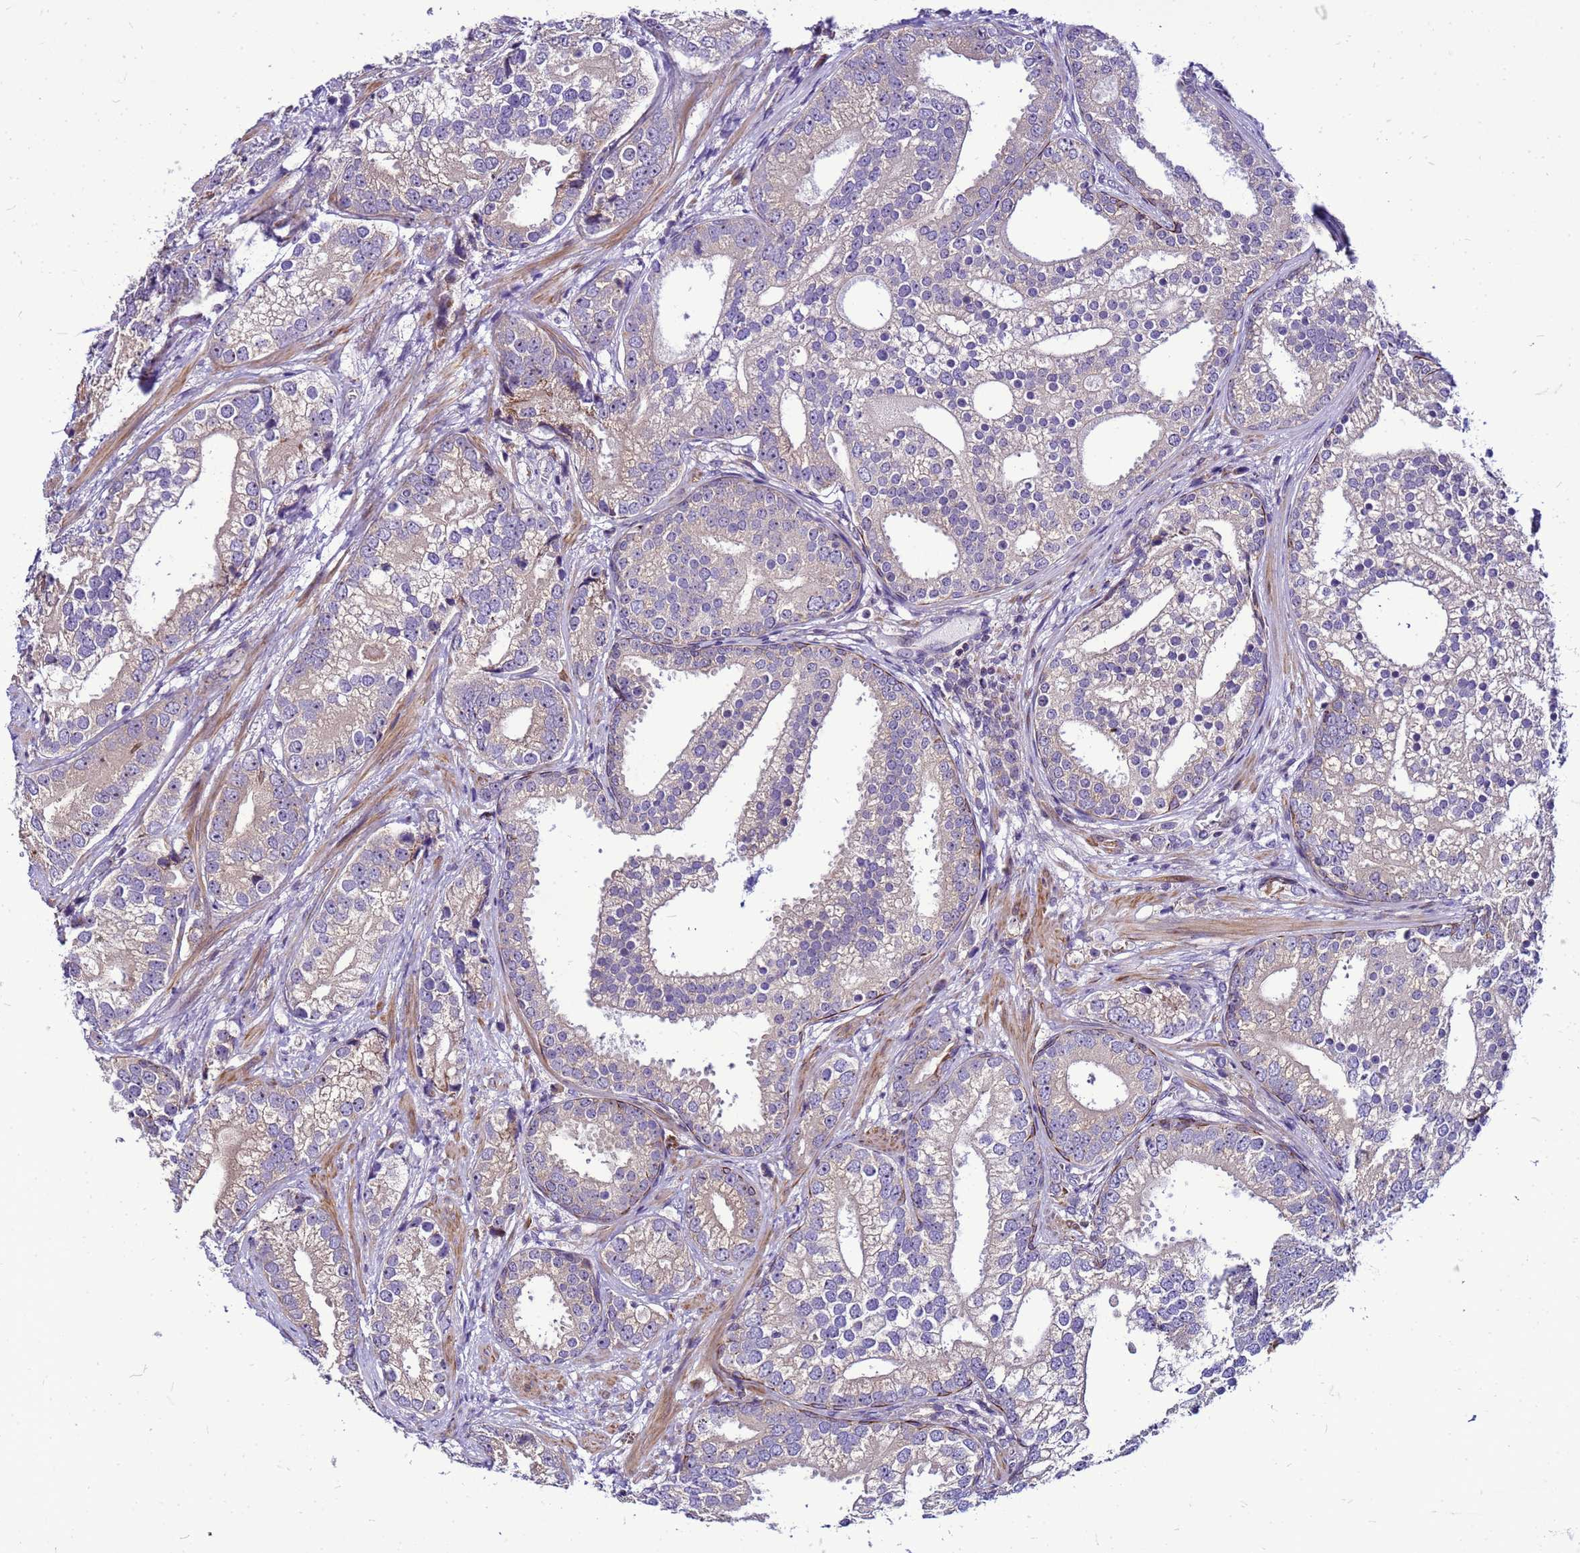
{"staining": {"intensity": "negative", "quantity": "none", "location": "none"}, "tissue": "prostate cancer", "cell_type": "Tumor cells", "image_type": "cancer", "snomed": [{"axis": "morphology", "description": "Adenocarcinoma, High grade"}, {"axis": "topography", "description": "Prostate"}], "caption": "Prostate cancer was stained to show a protein in brown. There is no significant staining in tumor cells. The staining was performed using DAB (3,3'-diaminobenzidine) to visualize the protein expression in brown, while the nuclei were stained in blue with hematoxylin (Magnification: 20x).", "gene": "VPS4B", "patient": {"sex": "male", "age": 75}}